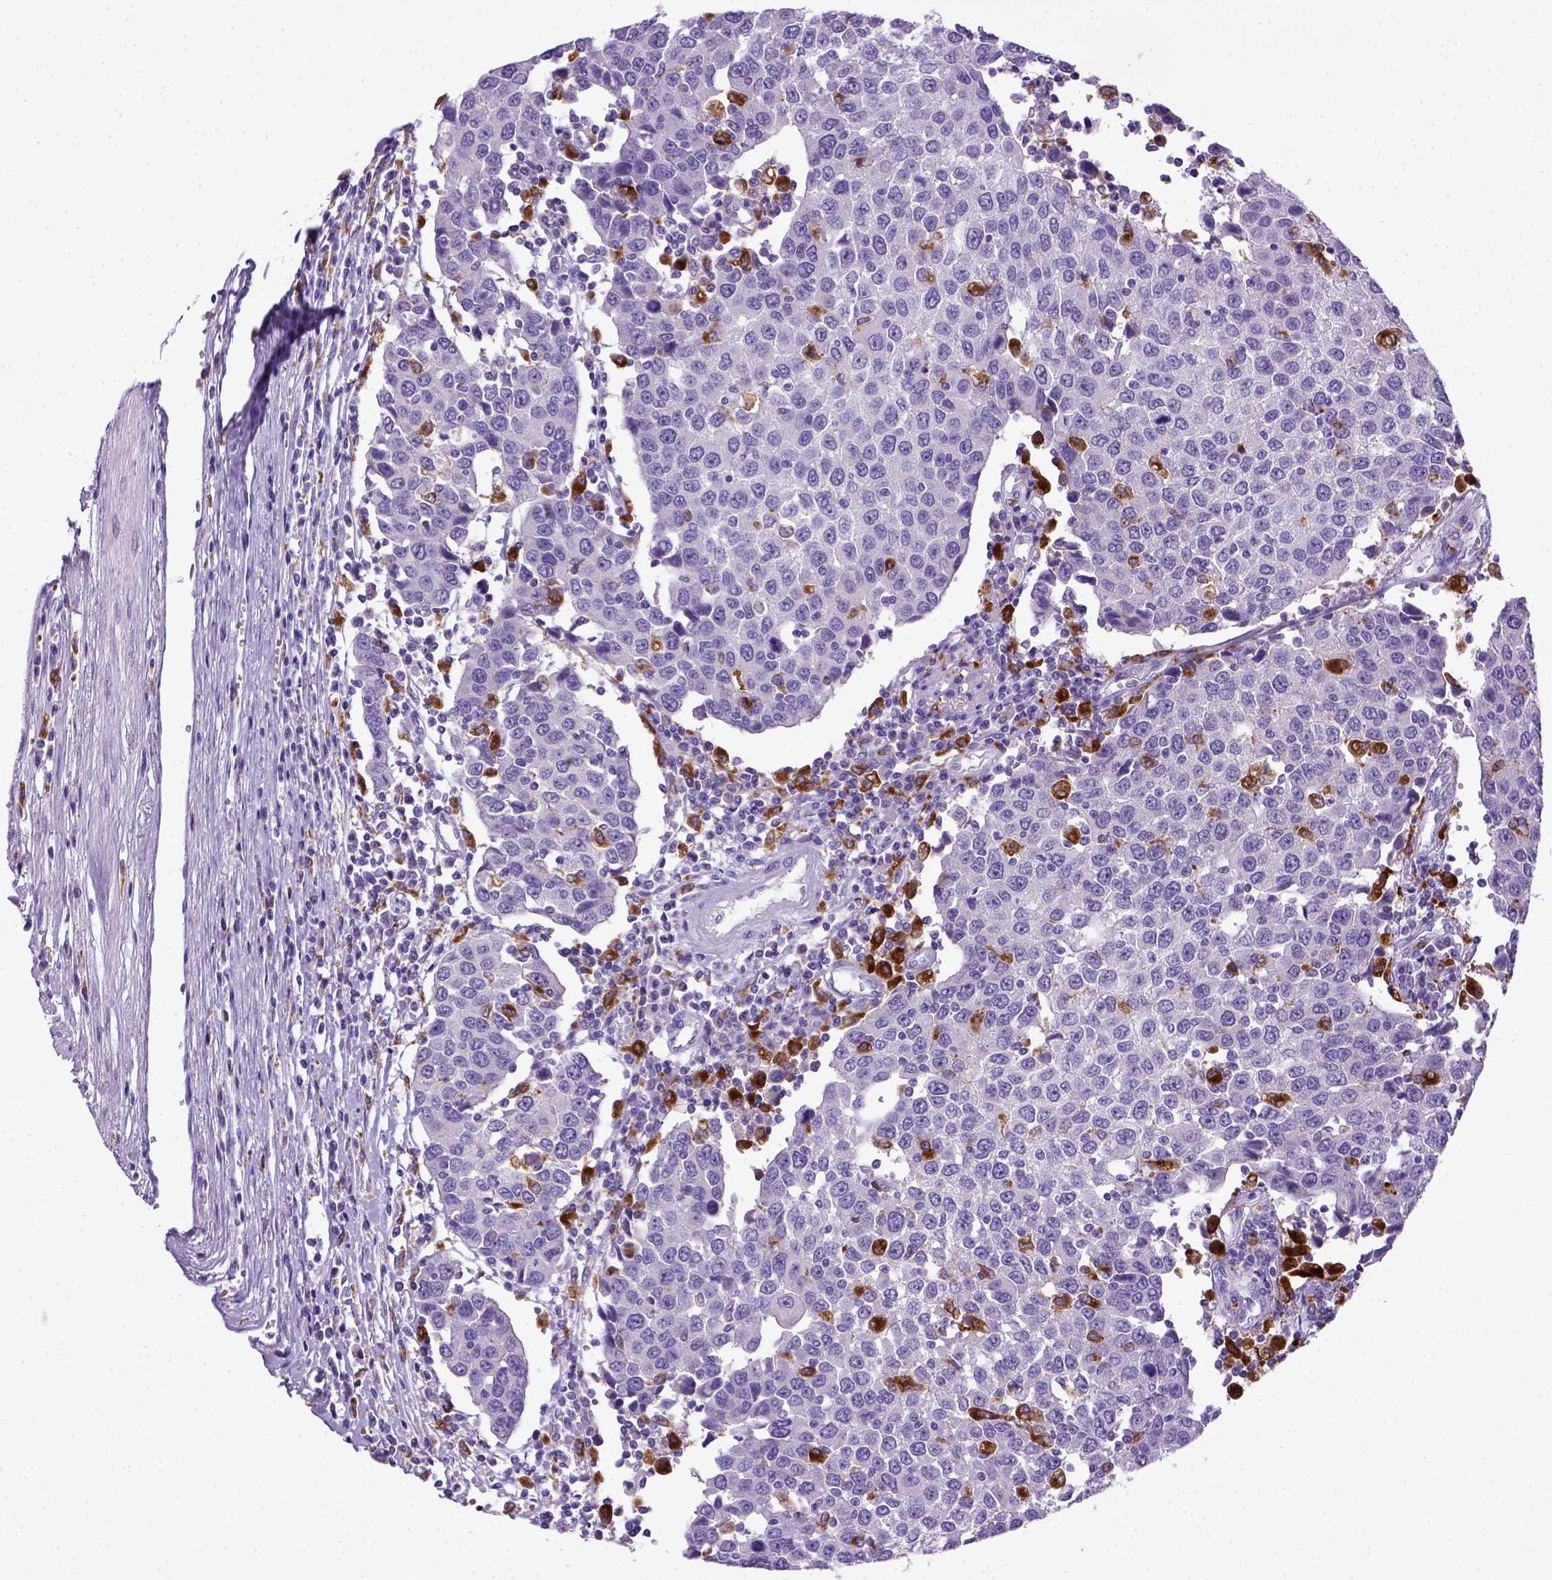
{"staining": {"intensity": "negative", "quantity": "none", "location": "none"}, "tissue": "urothelial cancer", "cell_type": "Tumor cells", "image_type": "cancer", "snomed": [{"axis": "morphology", "description": "Urothelial carcinoma, High grade"}, {"axis": "topography", "description": "Urinary bladder"}], "caption": "Urothelial cancer stained for a protein using IHC exhibits no expression tumor cells.", "gene": "CD68", "patient": {"sex": "female", "age": 85}}